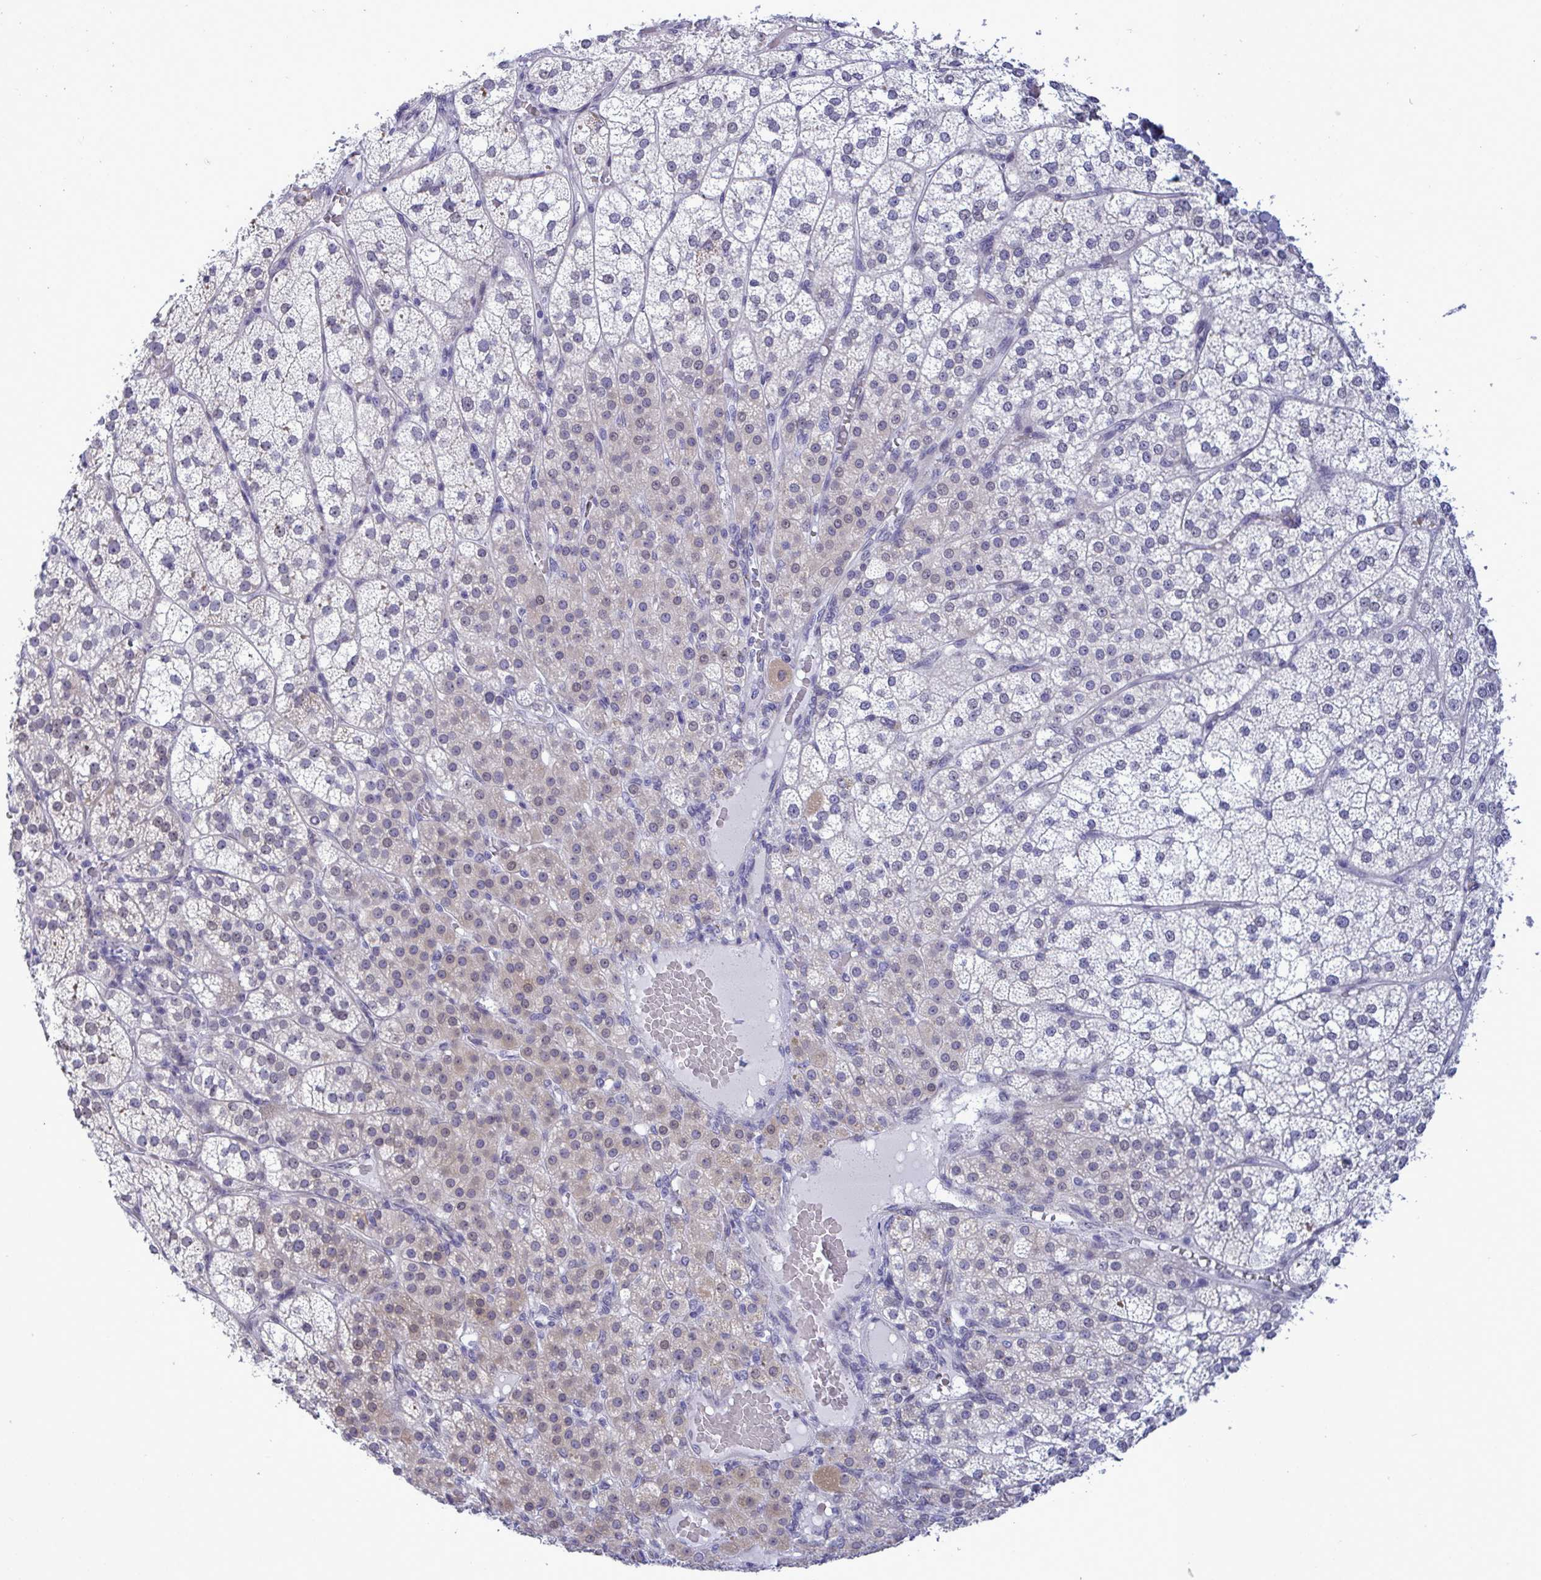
{"staining": {"intensity": "moderate", "quantity": "25%-75%", "location": "cytoplasmic/membranous,nuclear"}, "tissue": "adrenal gland", "cell_type": "Glandular cells", "image_type": "normal", "snomed": [{"axis": "morphology", "description": "Normal tissue, NOS"}, {"axis": "topography", "description": "Adrenal gland"}], "caption": "Immunohistochemical staining of unremarkable adrenal gland displays medium levels of moderate cytoplasmic/membranous,nuclear positivity in approximately 25%-75% of glandular cells.", "gene": "MFSD4A", "patient": {"sex": "female", "age": 60}}